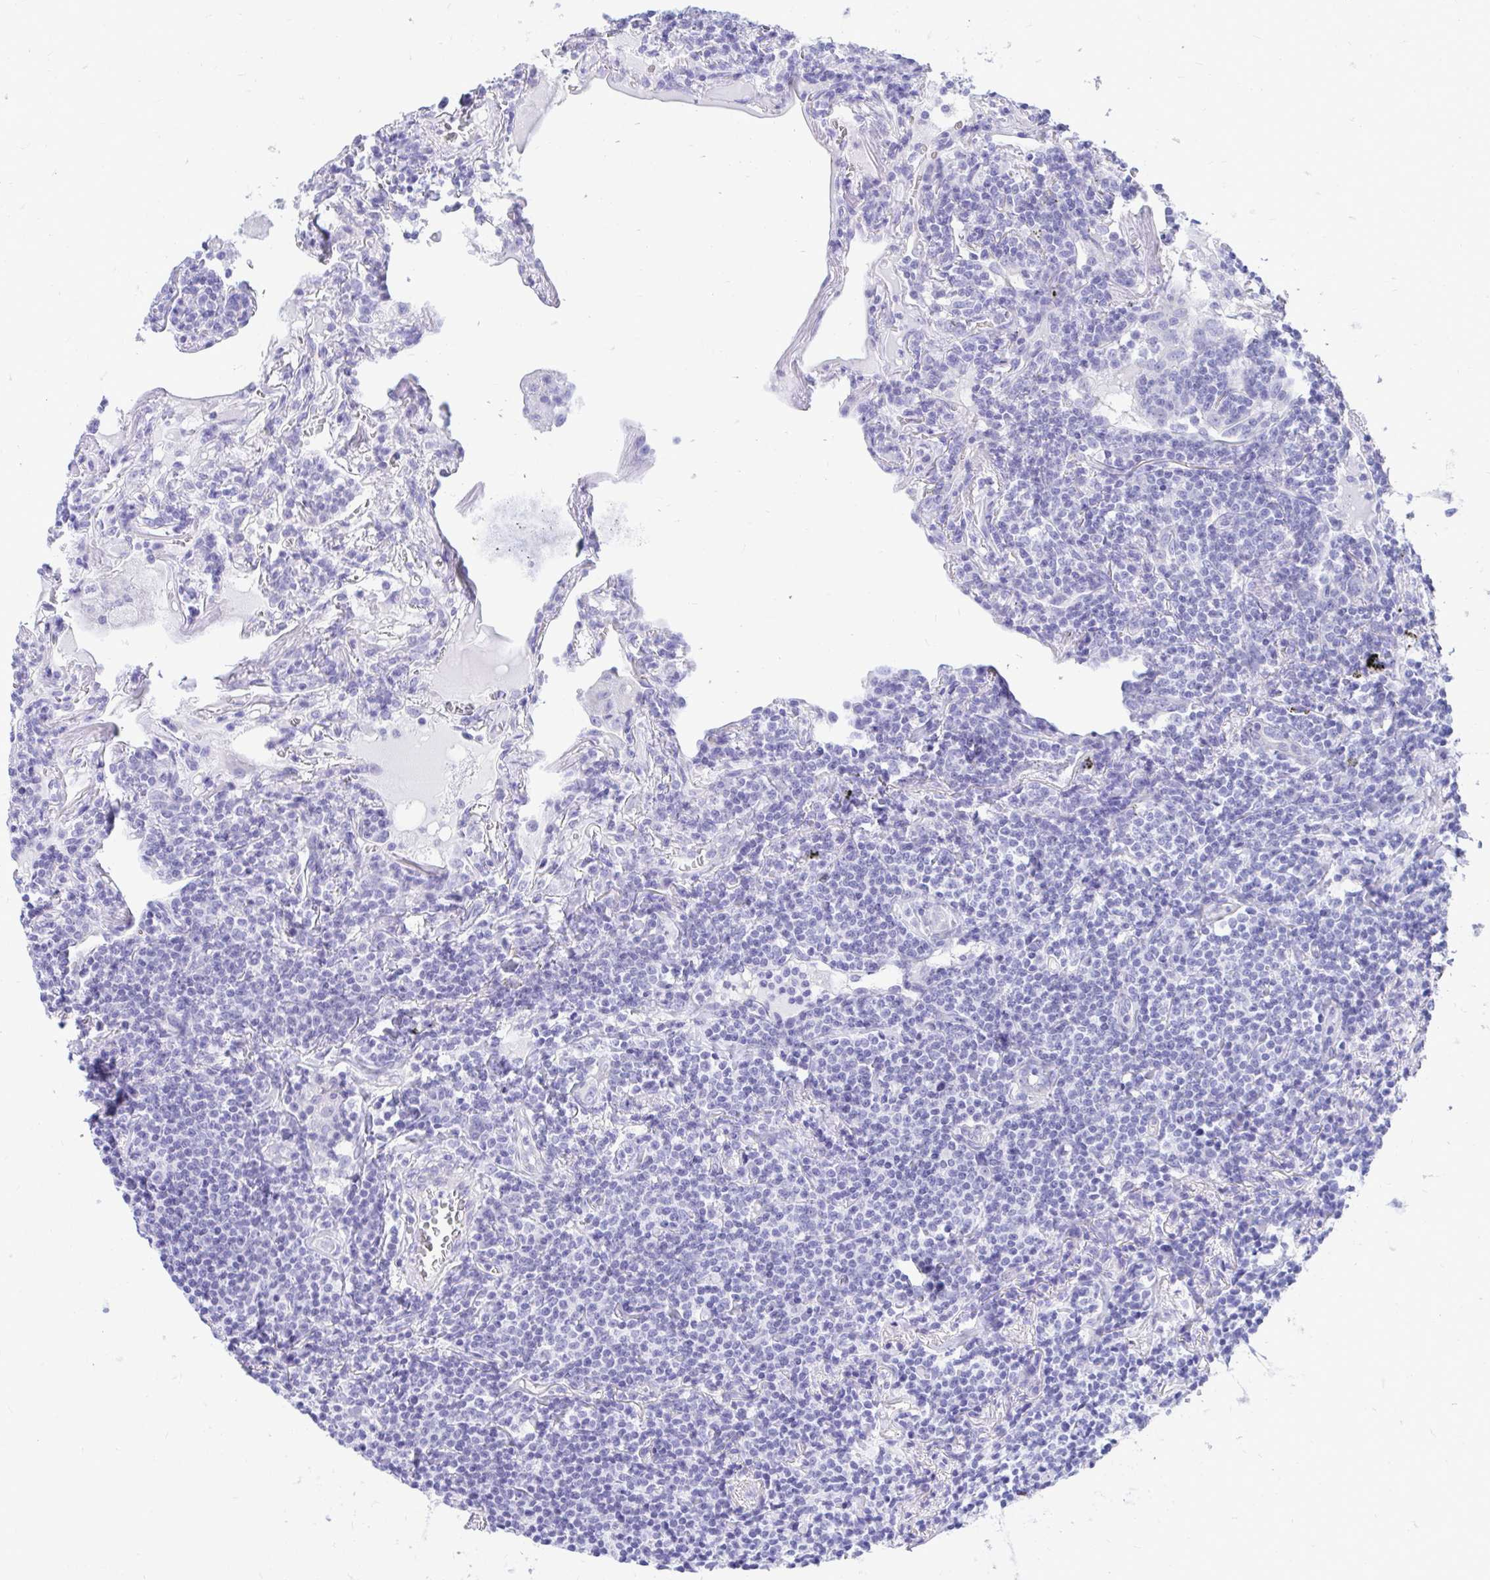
{"staining": {"intensity": "negative", "quantity": "none", "location": "none"}, "tissue": "lymphoma", "cell_type": "Tumor cells", "image_type": "cancer", "snomed": [{"axis": "morphology", "description": "Malignant lymphoma, non-Hodgkin's type, Low grade"}, {"axis": "topography", "description": "Lung"}], "caption": "Immunohistochemistry (IHC) histopathology image of low-grade malignant lymphoma, non-Hodgkin's type stained for a protein (brown), which reveals no expression in tumor cells.", "gene": "SHISA8", "patient": {"sex": "female", "age": 71}}